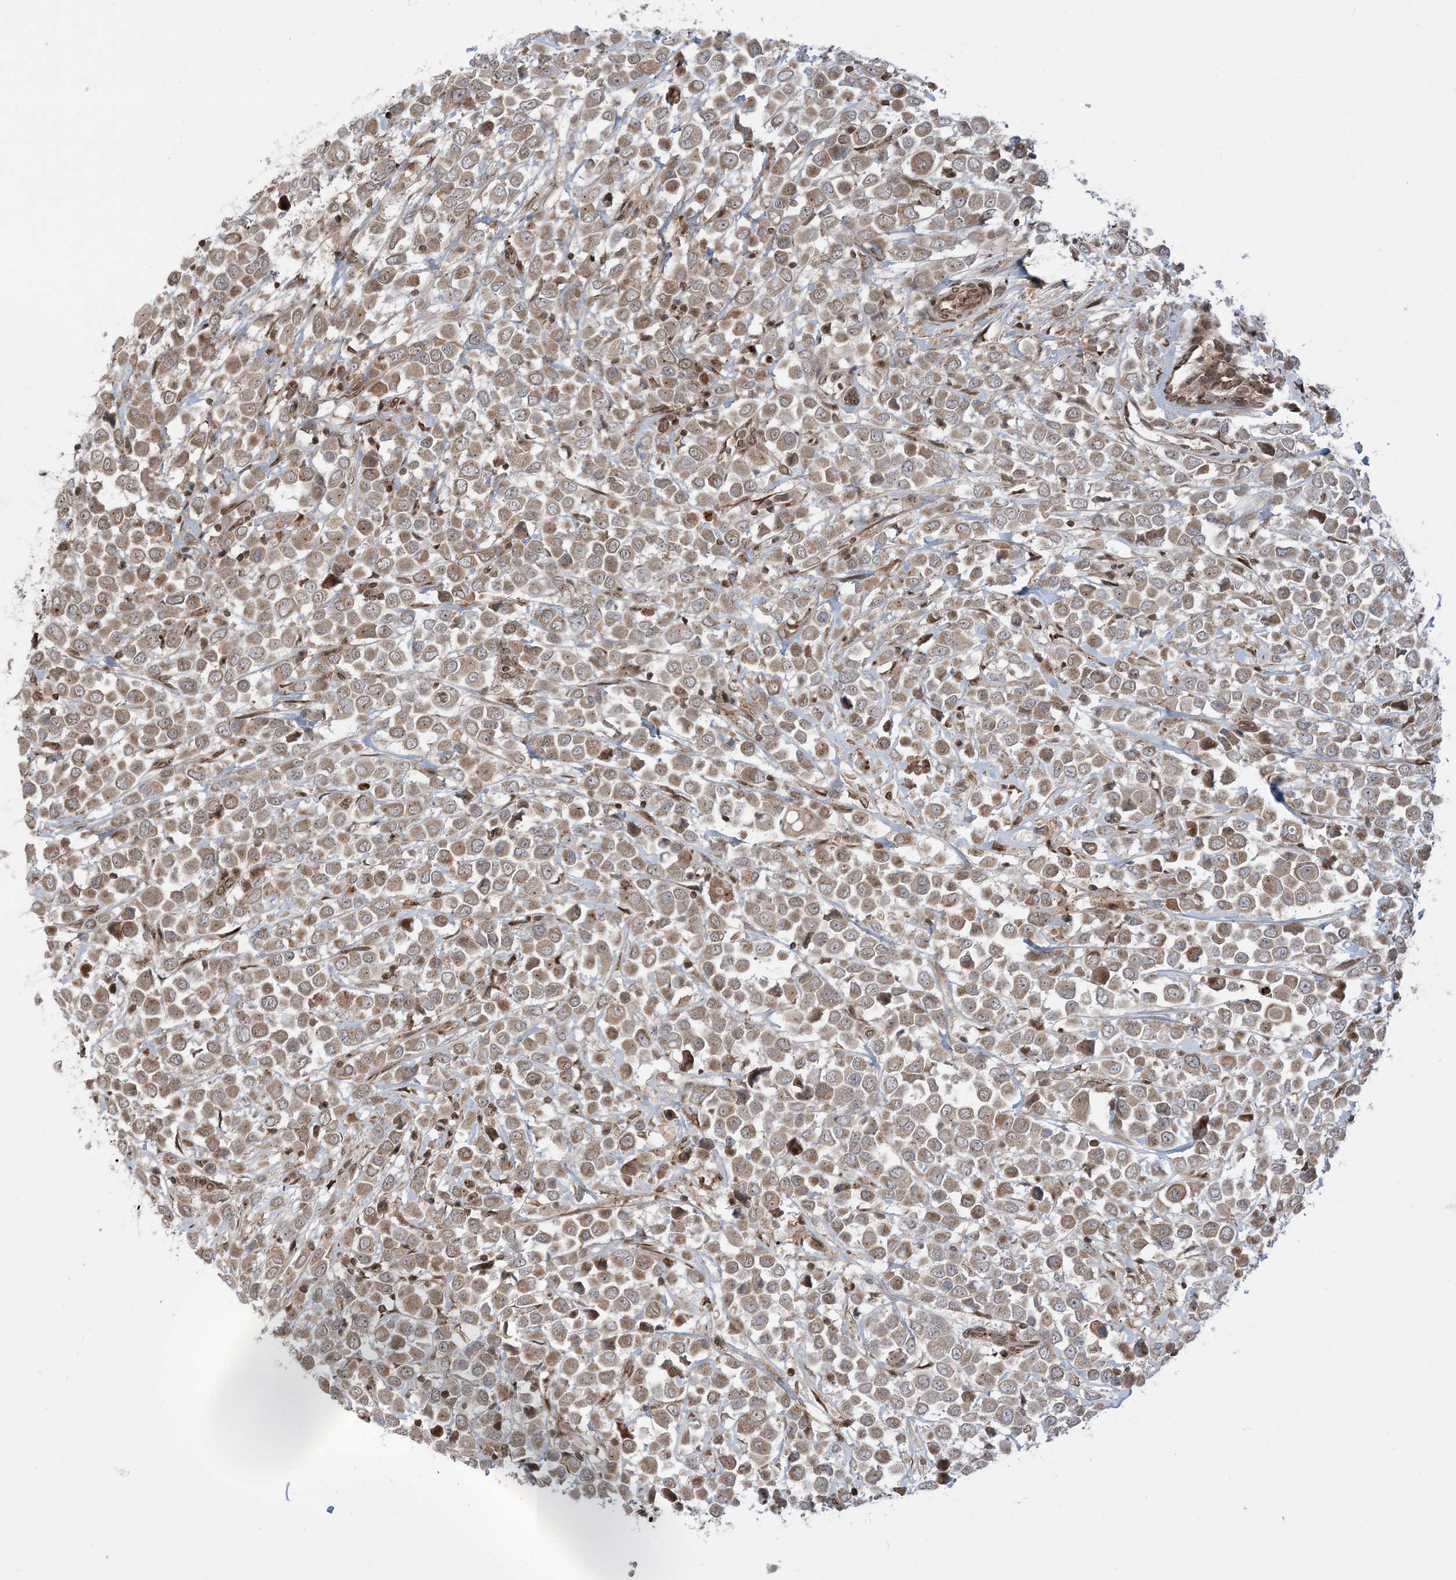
{"staining": {"intensity": "moderate", "quantity": ">75%", "location": "cytoplasmic/membranous"}, "tissue": "breast cancer", "cell_type": "Tumor cells", "image_type": "cancer", "snomed": [{"axis": "morphology", "description": "Duct carcinoma"}, {"axis": "topography", "description": "Breast"}], "caption": "Immunohistochemical staining of breast cancer (intraductal carcinoma) demonstrates medium levels of moderate cytoplasmic/membranous staining in about >75% of tumor cells.", "gene": "CASP4", "patient": {"sex": "female", "age": 61}}